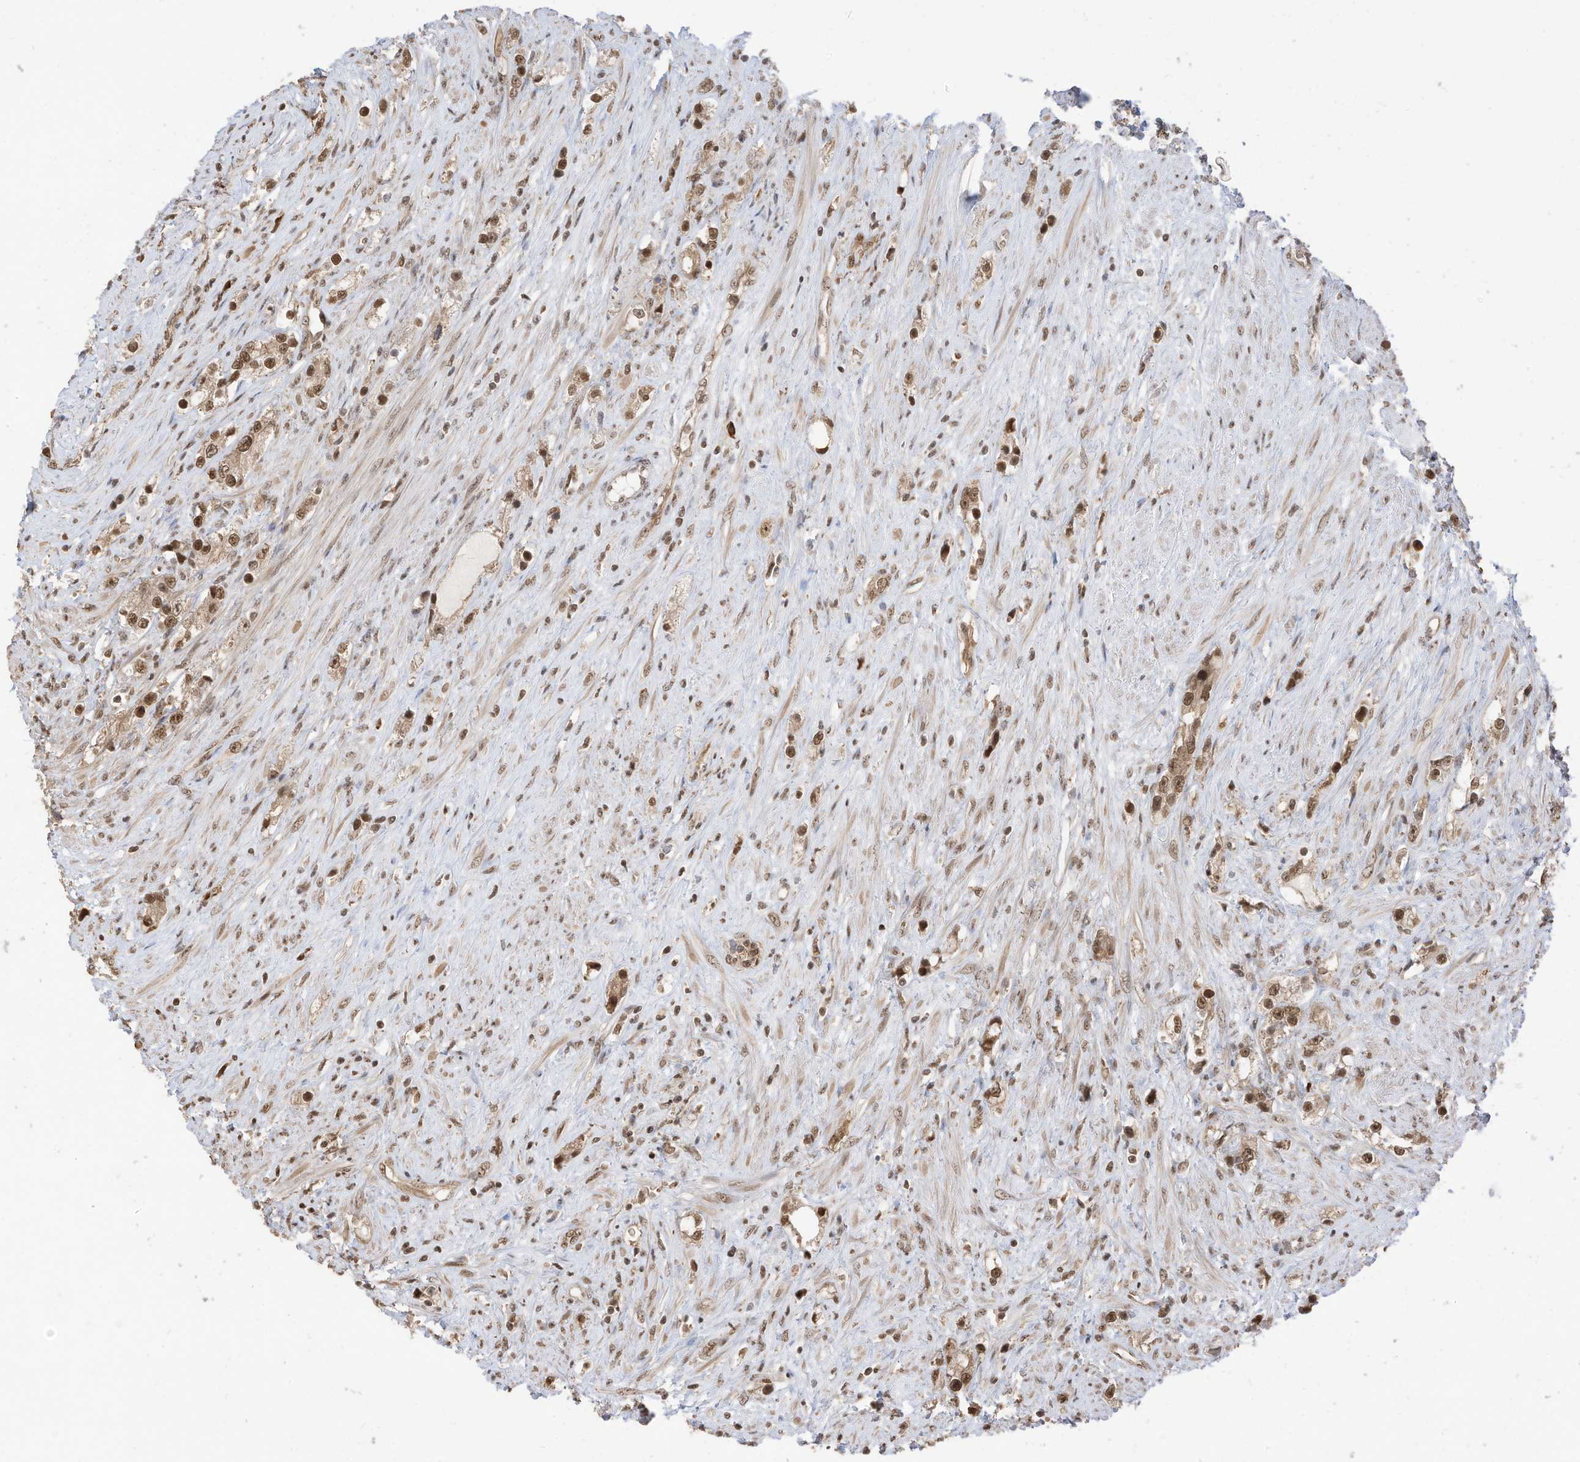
{"staining": {"intensity": "moderate", "quantity": ">75%", "location": "nuclear"}, "tissue": "prostate cancer", "cell_type": "Tumor cells", "image_type": "cancer", "snomed": [{"axis": "morphology", "description": "Adenocarcinoma, High grade"}, {"axis": "topography", "description": "Prostate"}], "caption": "A brown stain highlights moderate nuclear staining of a protein in prostate high-grade adenocarcinoma tumor cells. Nuclei are stained in blue.", "gene": "ZNF195", "patient": {"sex": "male", "age": 63}}